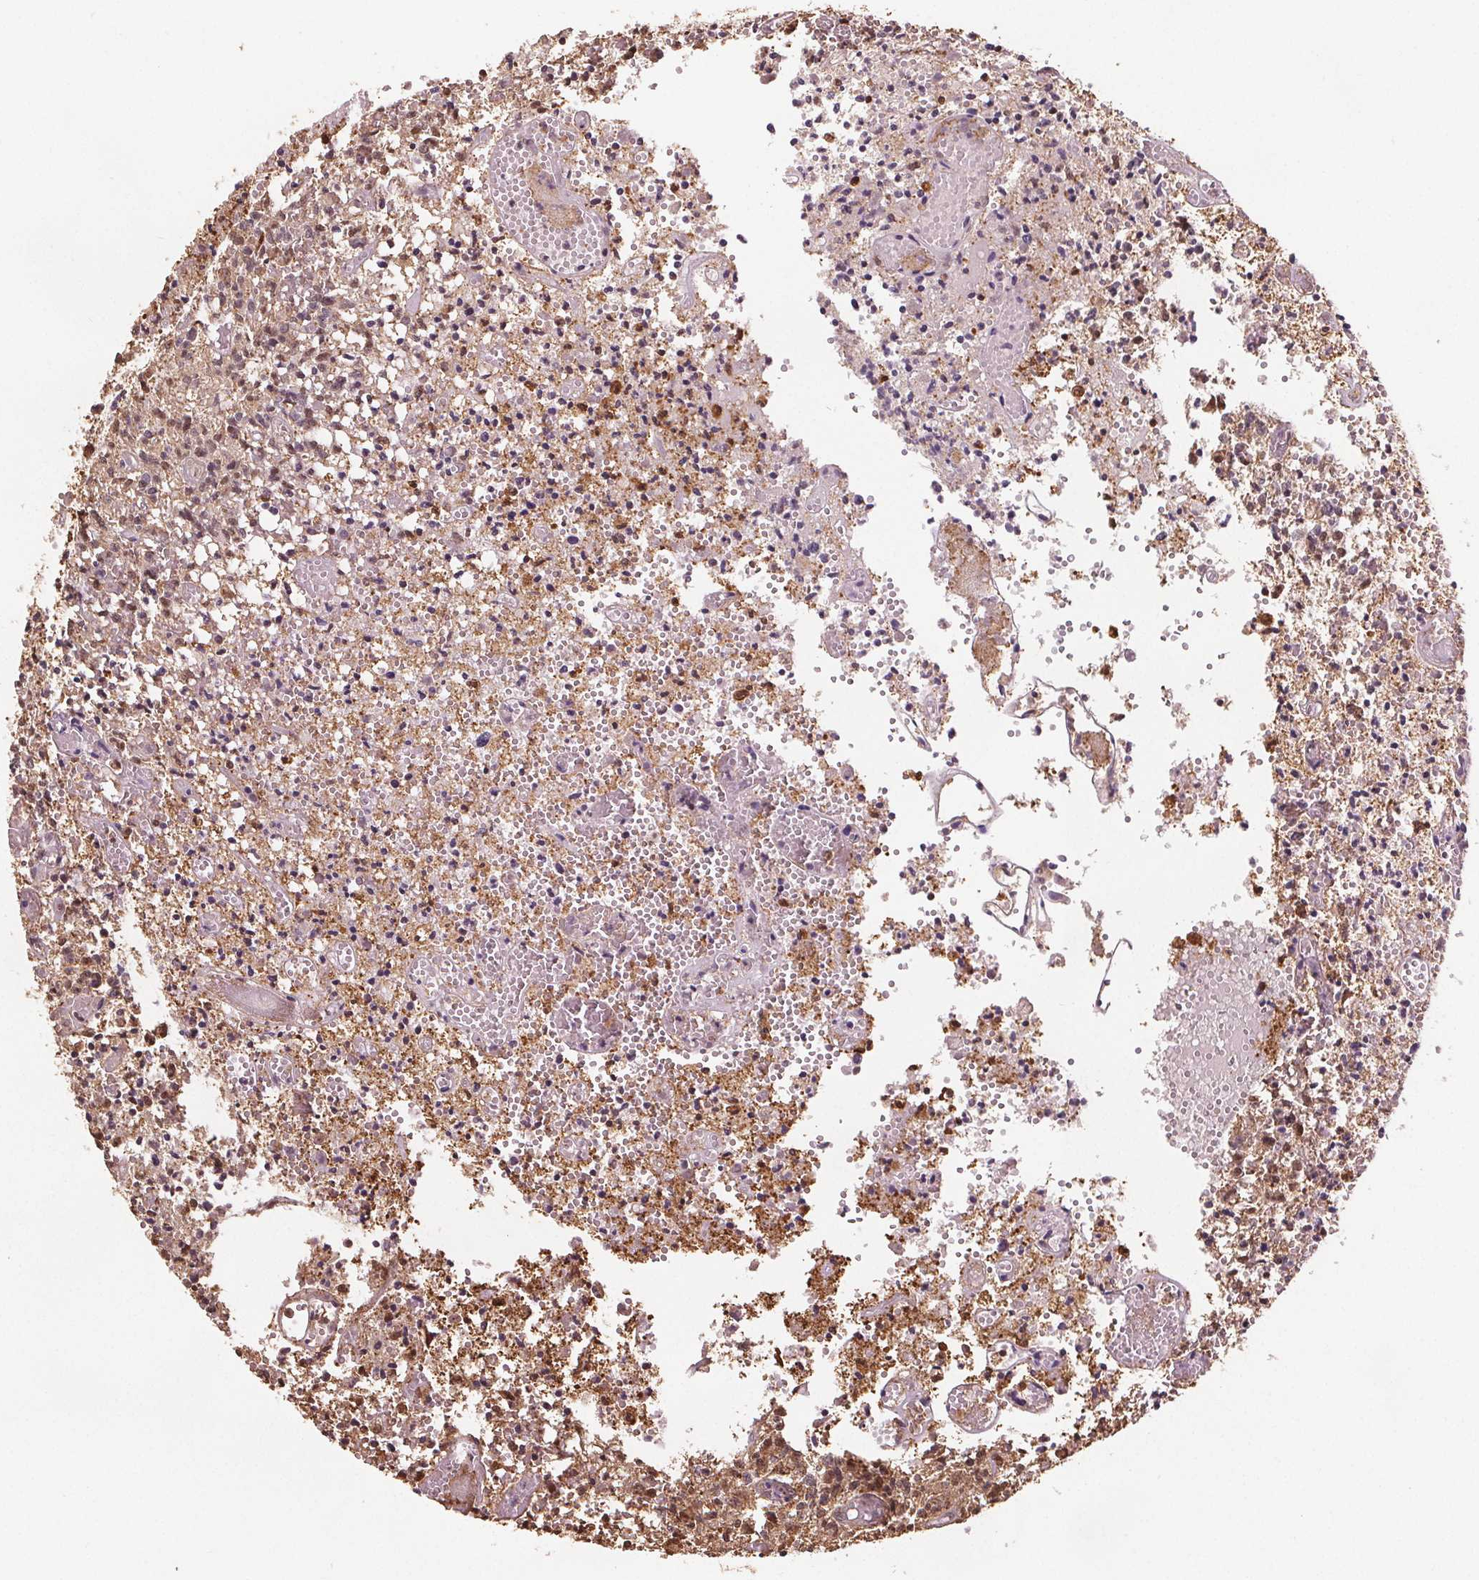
{"staining": {"intensity": "moderate", "quantity": ">75%", "location": "cytoplasmic/membranous,nuclear"}, "tissue": "glioma", "cell_type": "Tumor cells", "image_type": "cancer", "snomed": [{"axis": "morphology", "description": "Glioma, malignant, Low grade"}, {"axis": "topography", "description": "Brain"}], "caption": "This image demonstrates IHC staining of human glioma, with medium moderate cytoplasmic/membranous and nuclear expression in approximately >75% of tumor cells.", "gene": "ENO1", "patient": {"sex": "male", "age": 64}}